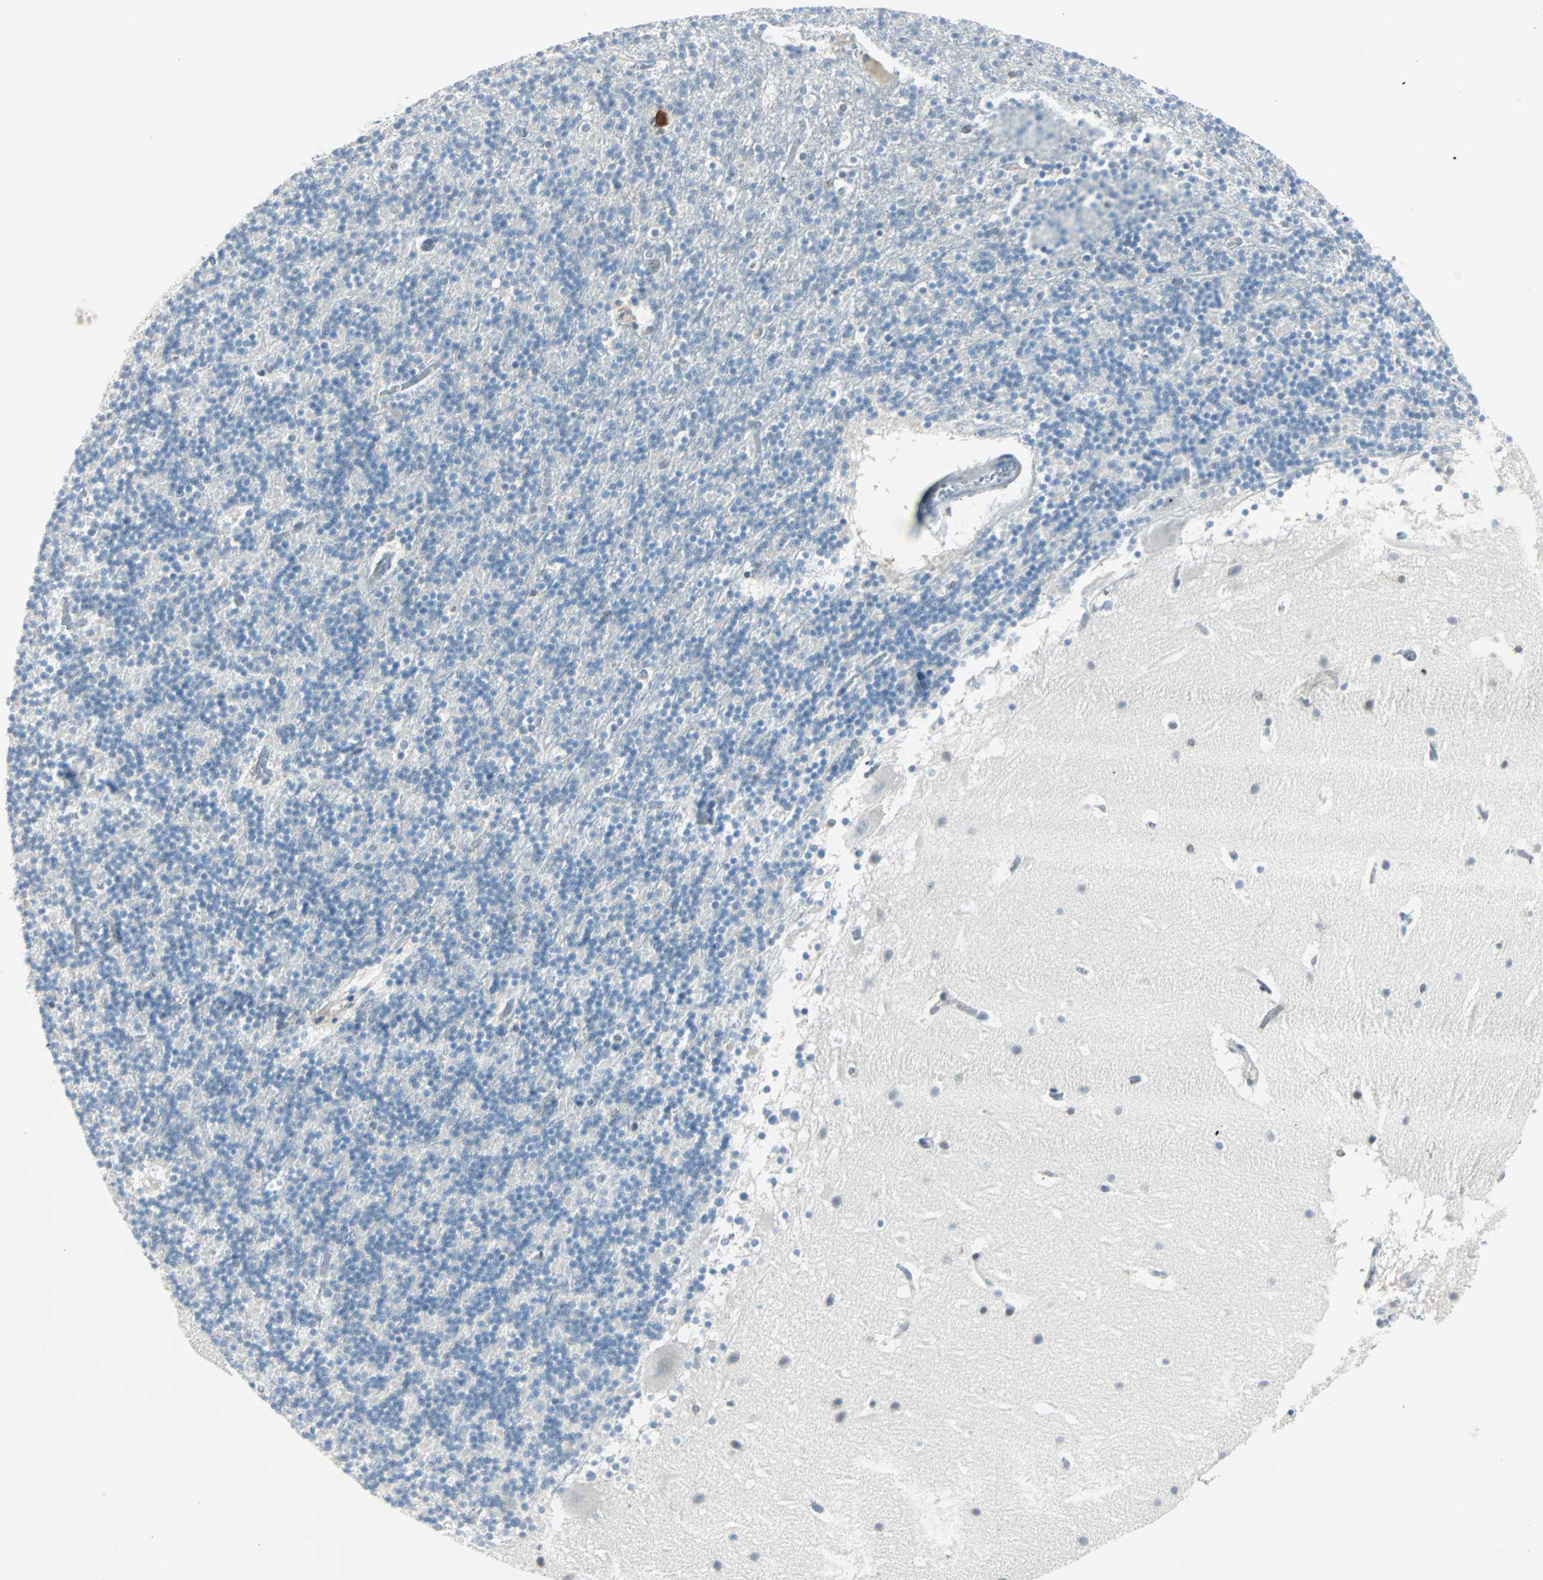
{"staining": {"intensity": "negative", "quantity": "none", "location": "none"}, "tissue": "cerebellum", "cell_type": "Cells in granular layer", "image_type": "normal", "snomed": [{"axis": "morphology", "description": "Normal tissue, NOS"}, {"axis": "topography", "description": "Cerebellum"}], "caption": "The image reveals no significant expression in cells in granular layer of cerebellum. Brightfield microscopy of immunohistochemistry stained with DAB (brown) and hematoxylin (blue), captured at high magnification.", "gene": "SMIM8", "patient": {"sex": "male", "age": 45}}